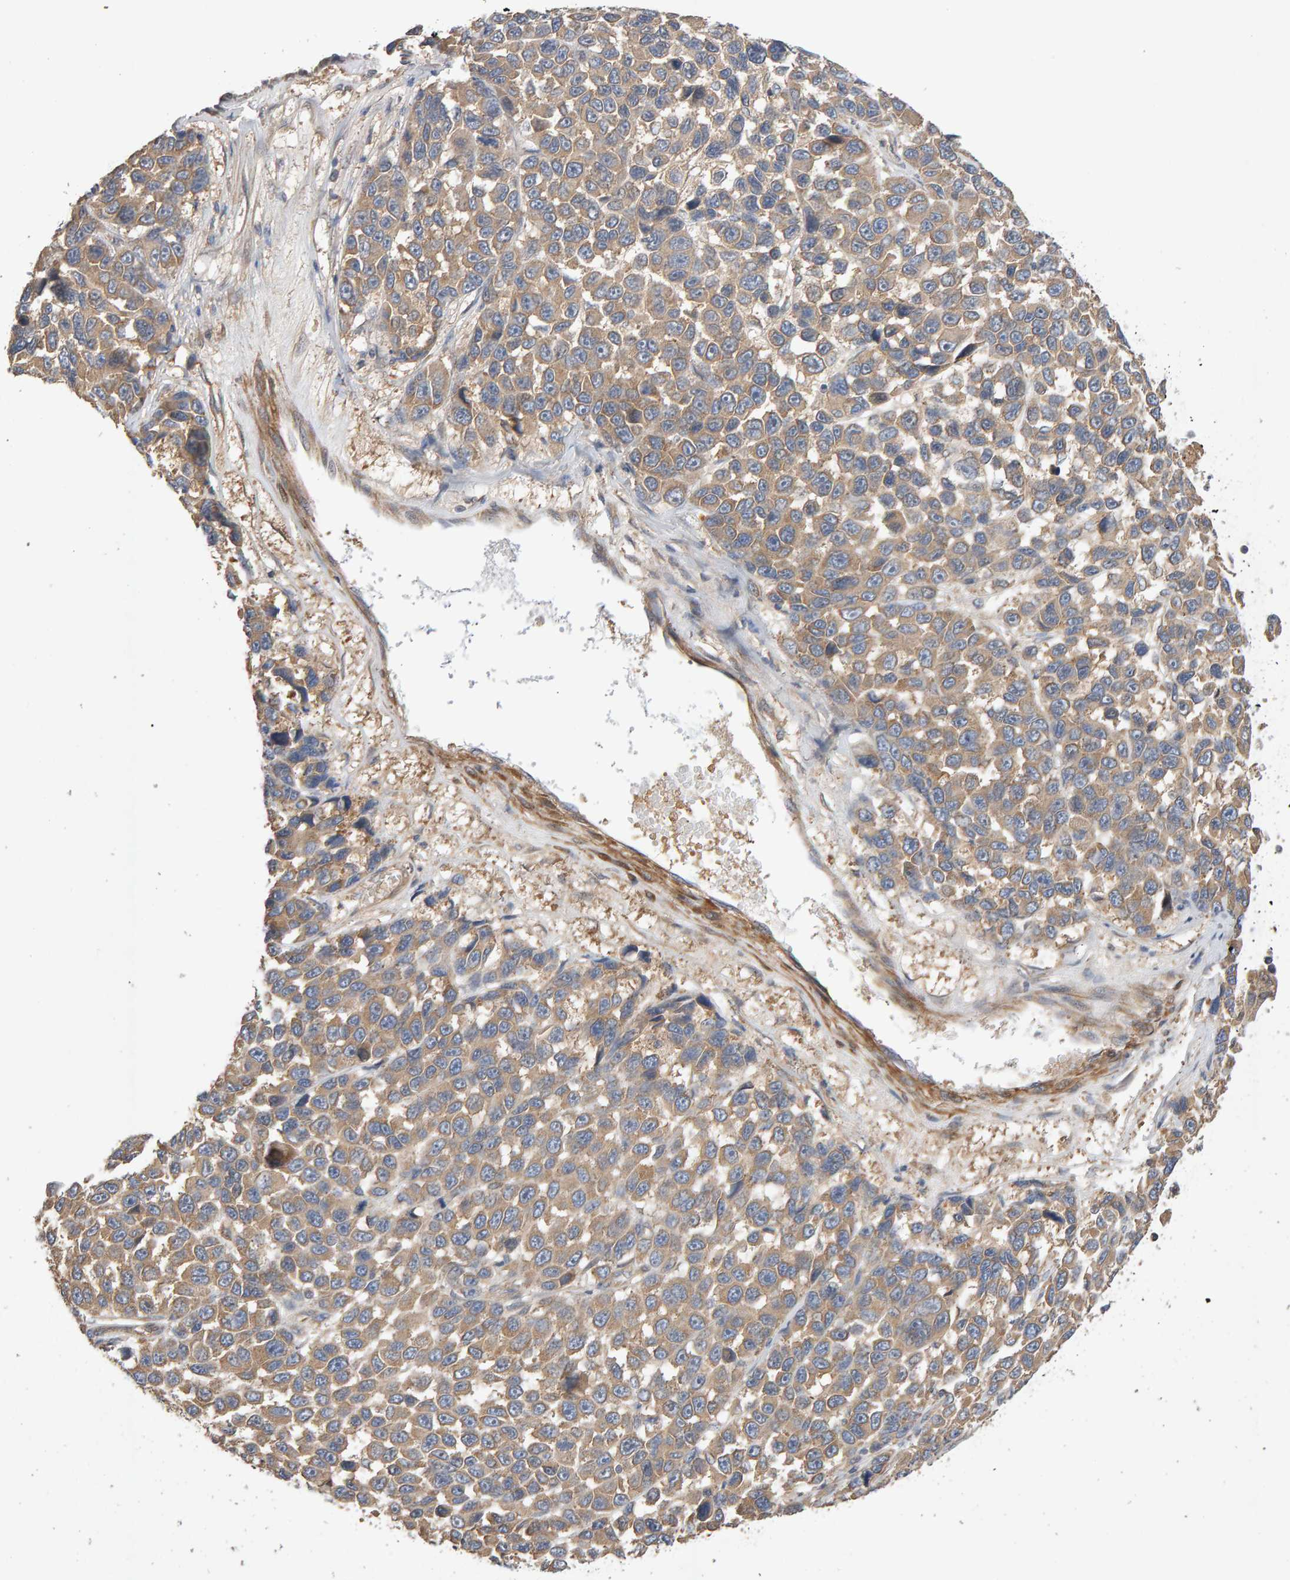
{"staining": {"intensity": "weak", "quantity": ">75%", "location": "cytoplasmic/membranous"}, "tissue": "melanoma", "cell_type": "Tumor cells", "image_type": "cancer", "snomed": [{"axis": "morphology", "description": "Malignant melanoma, NOS"}, {"axis": "topography", "description": "Skin"}], "caption": "Protein expression analysis of human melanoma reveals weak cytoplasmic/membranous positivity in approximately >75% of tumor cells. The staining is performed using DAB brown chromogen to label protein expression. The nuclei are counter-stained blue using hematoxylin.", "gene": "RNF19A", "patient": {"sex": "male", "age": 53}}